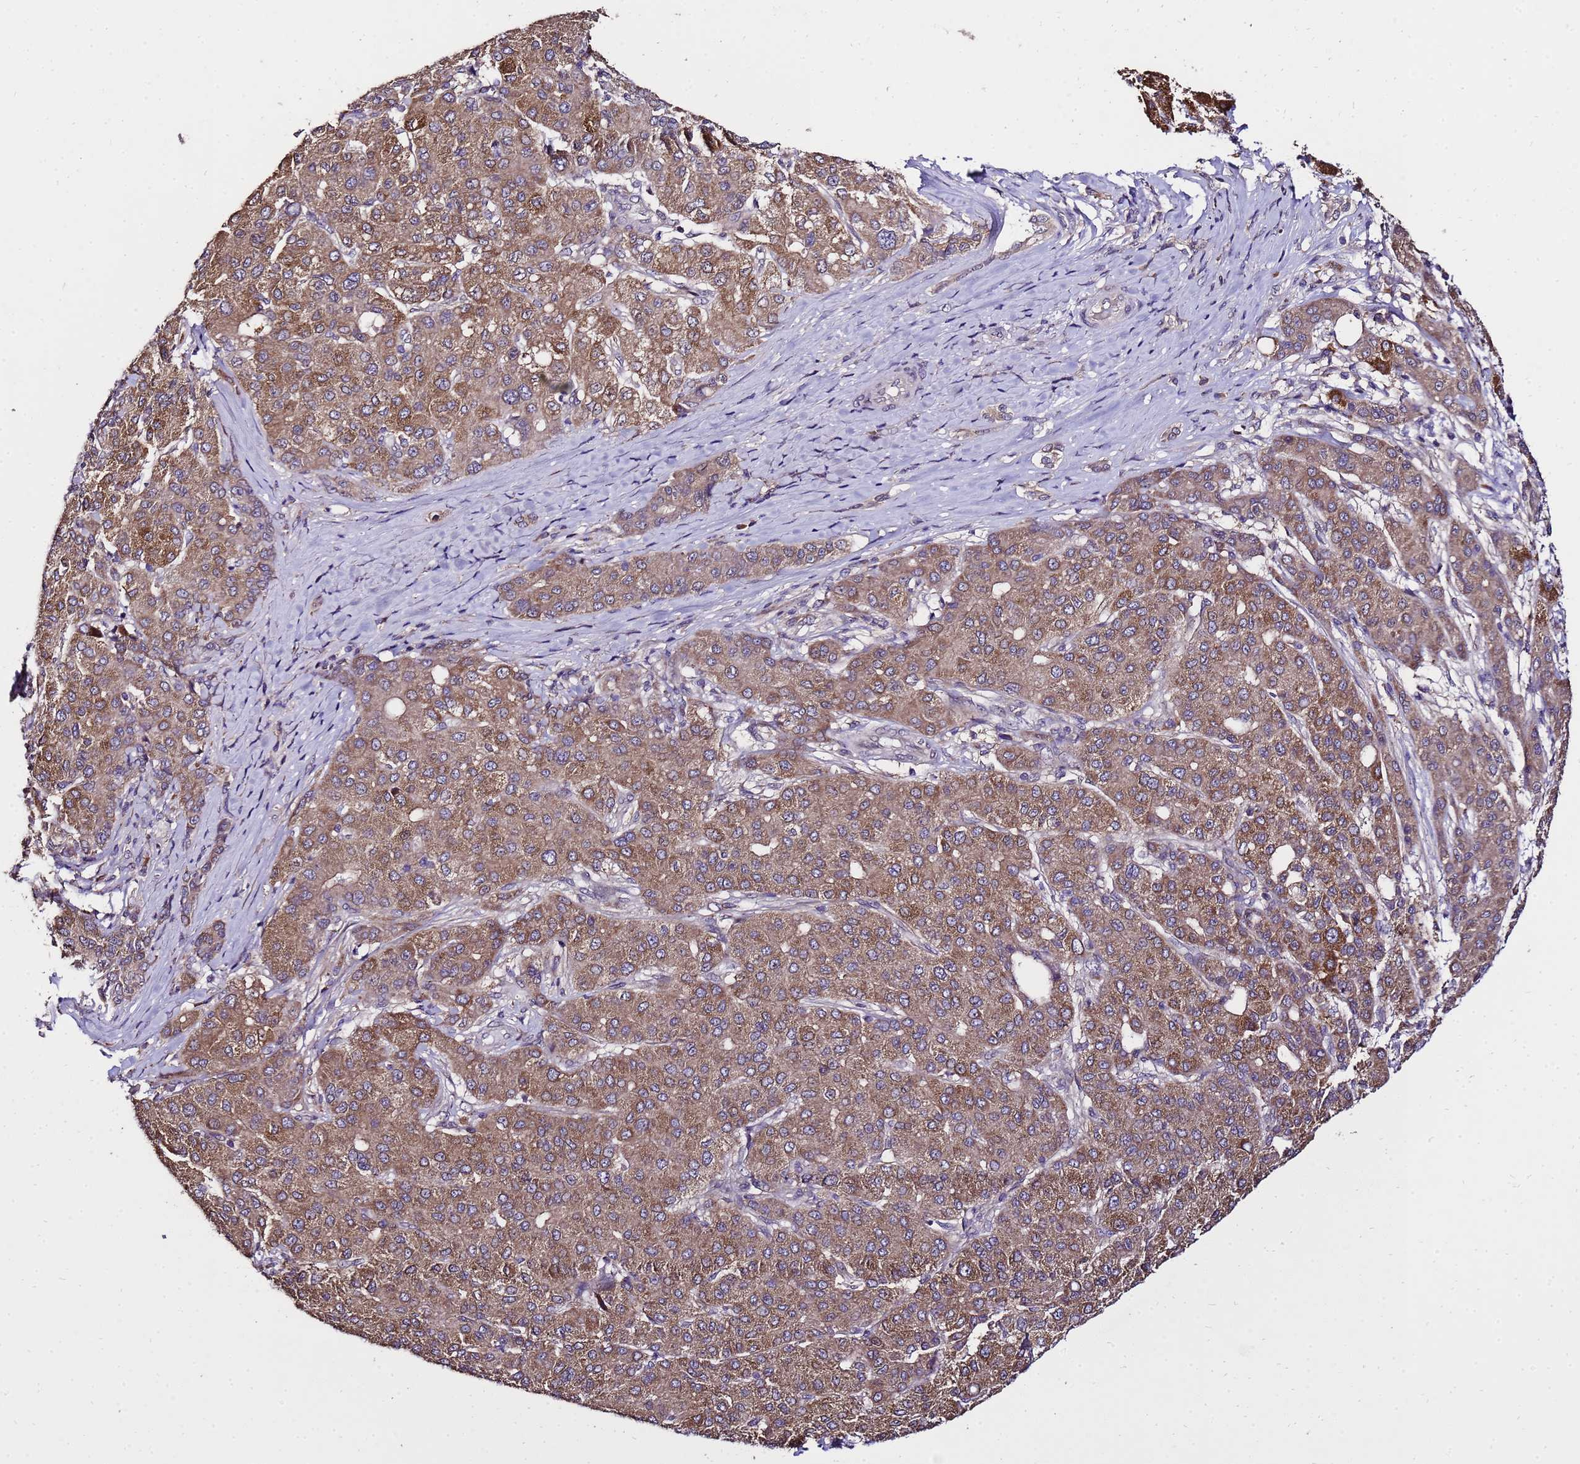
{"staining": {"intensity": "moderate", "quantity": ">75%", "location": "cytoplasmic/membranous"}, "tissue": "liver cancer", "cell_type": "Tumor cells", "image_type": "cancer", "snomed": [{"axis": "morphology", "description": "Carcinoma, Hepatocellular, NOS"}, {"axis": "topography", "description": "Liver"}], "caption": "Liver hepatocellular carcinoma stained with a brown dye displays moderate cytoplasmic/membranous positive staining in about >75% of tumor cells.", "gene": "ZNF329", "patient": {"sex": "male", "age": 65}}